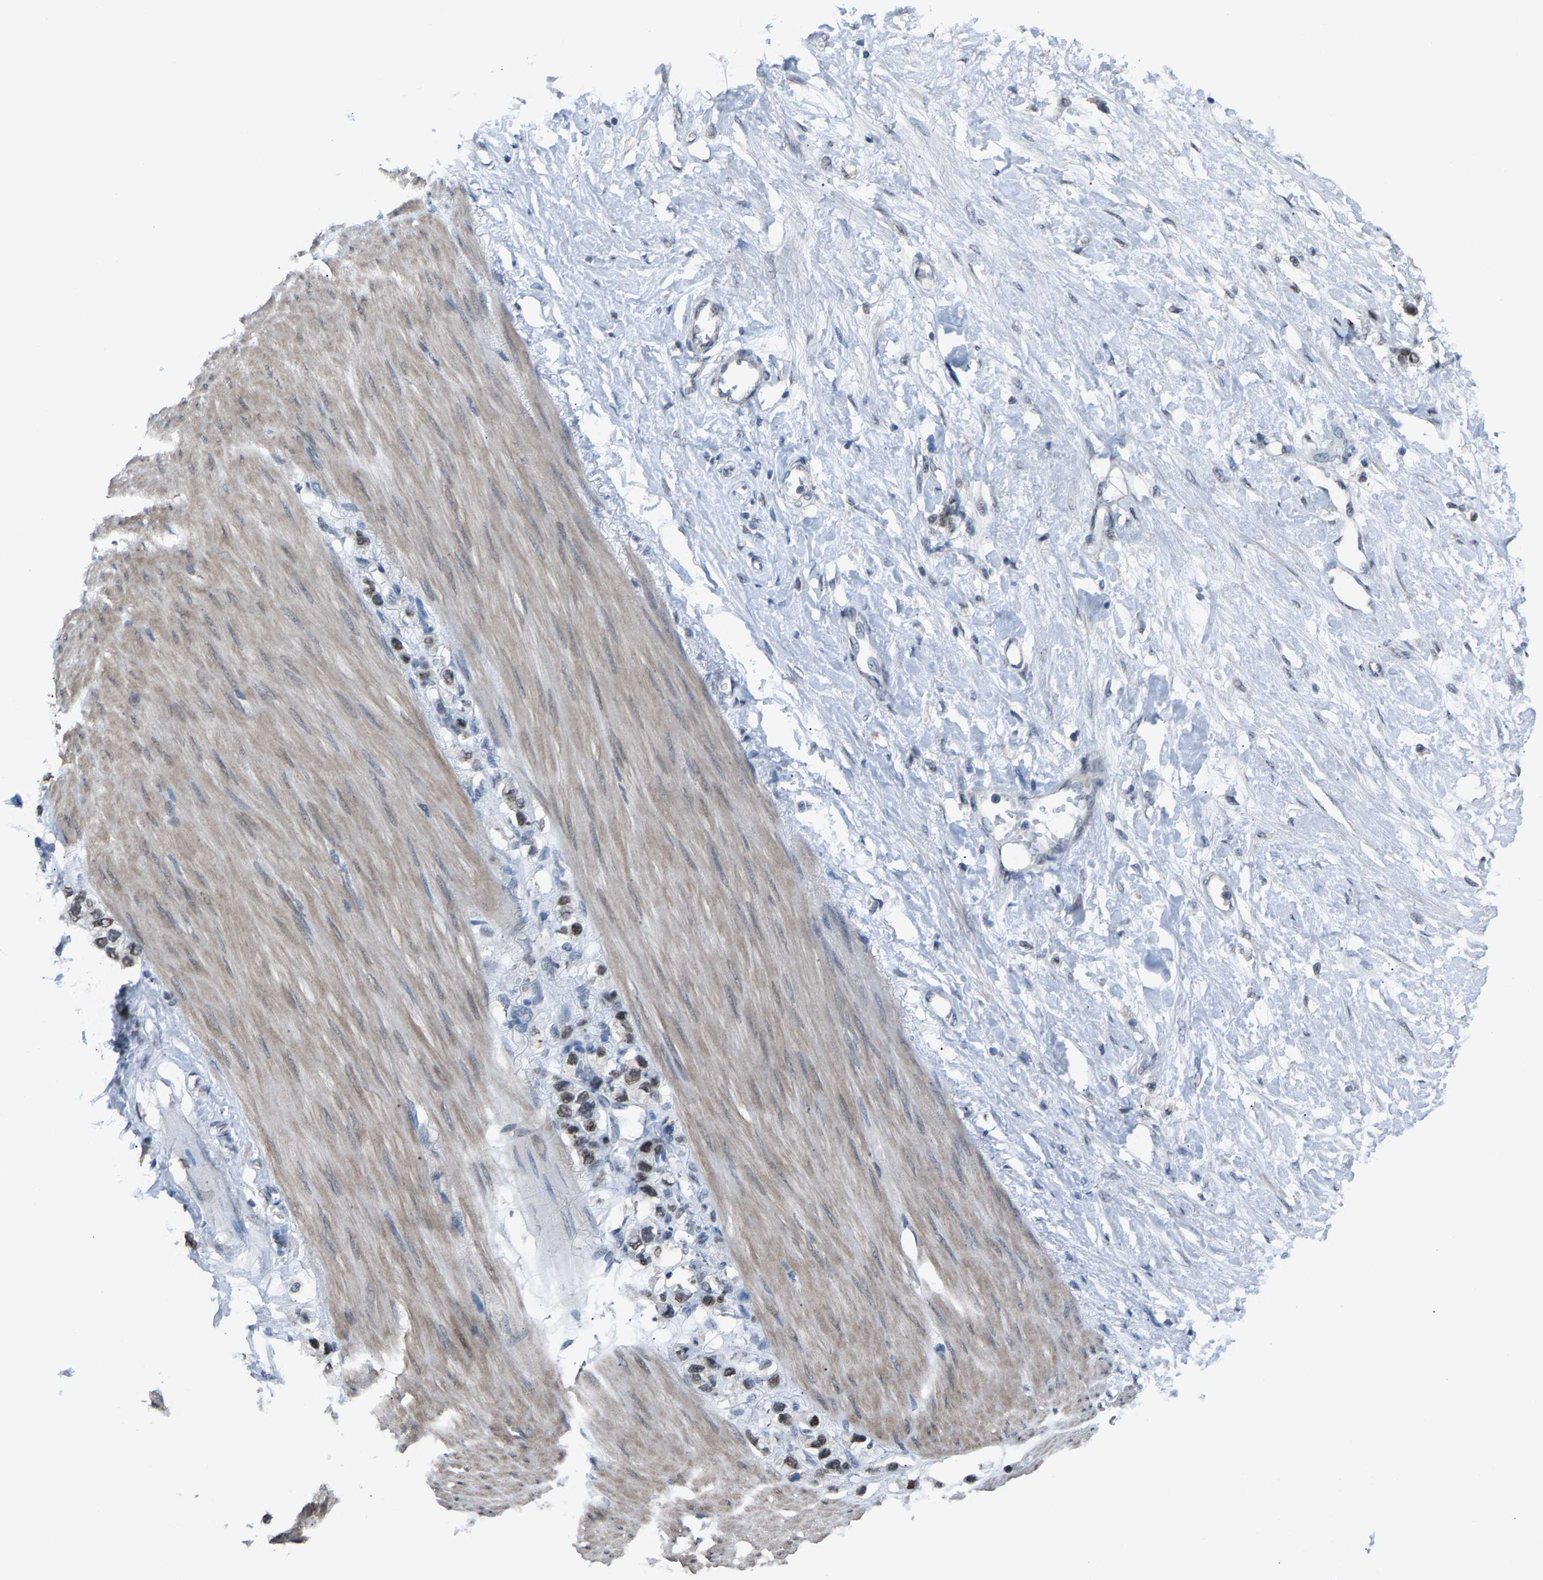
{"staining": {"intensity": "moderate", "quantity": "25%-75%", "location": "nuclear"}, "tissue": "stomach cancer", "cell_type": "Tumor cells", "image_type": "cancer", "snomed": [{"axis": "morphology", "description": "Adenocarcinoma, NOS"}, {"axis": "topography", "description": "Stomach"}], "caption": "High-magnification brightfield microscopy of stomach cancer (adenocarcinoma) stained with DAB (3,3'-diaminobenzidine) (brown) and counterstained with hematoxylin (blue). tumor cells exhibit moderate nuclear staining is identified in about25%-75% of cells.", "gene": "ZNF276", "patient": {"sex": "female", "age": 65}}